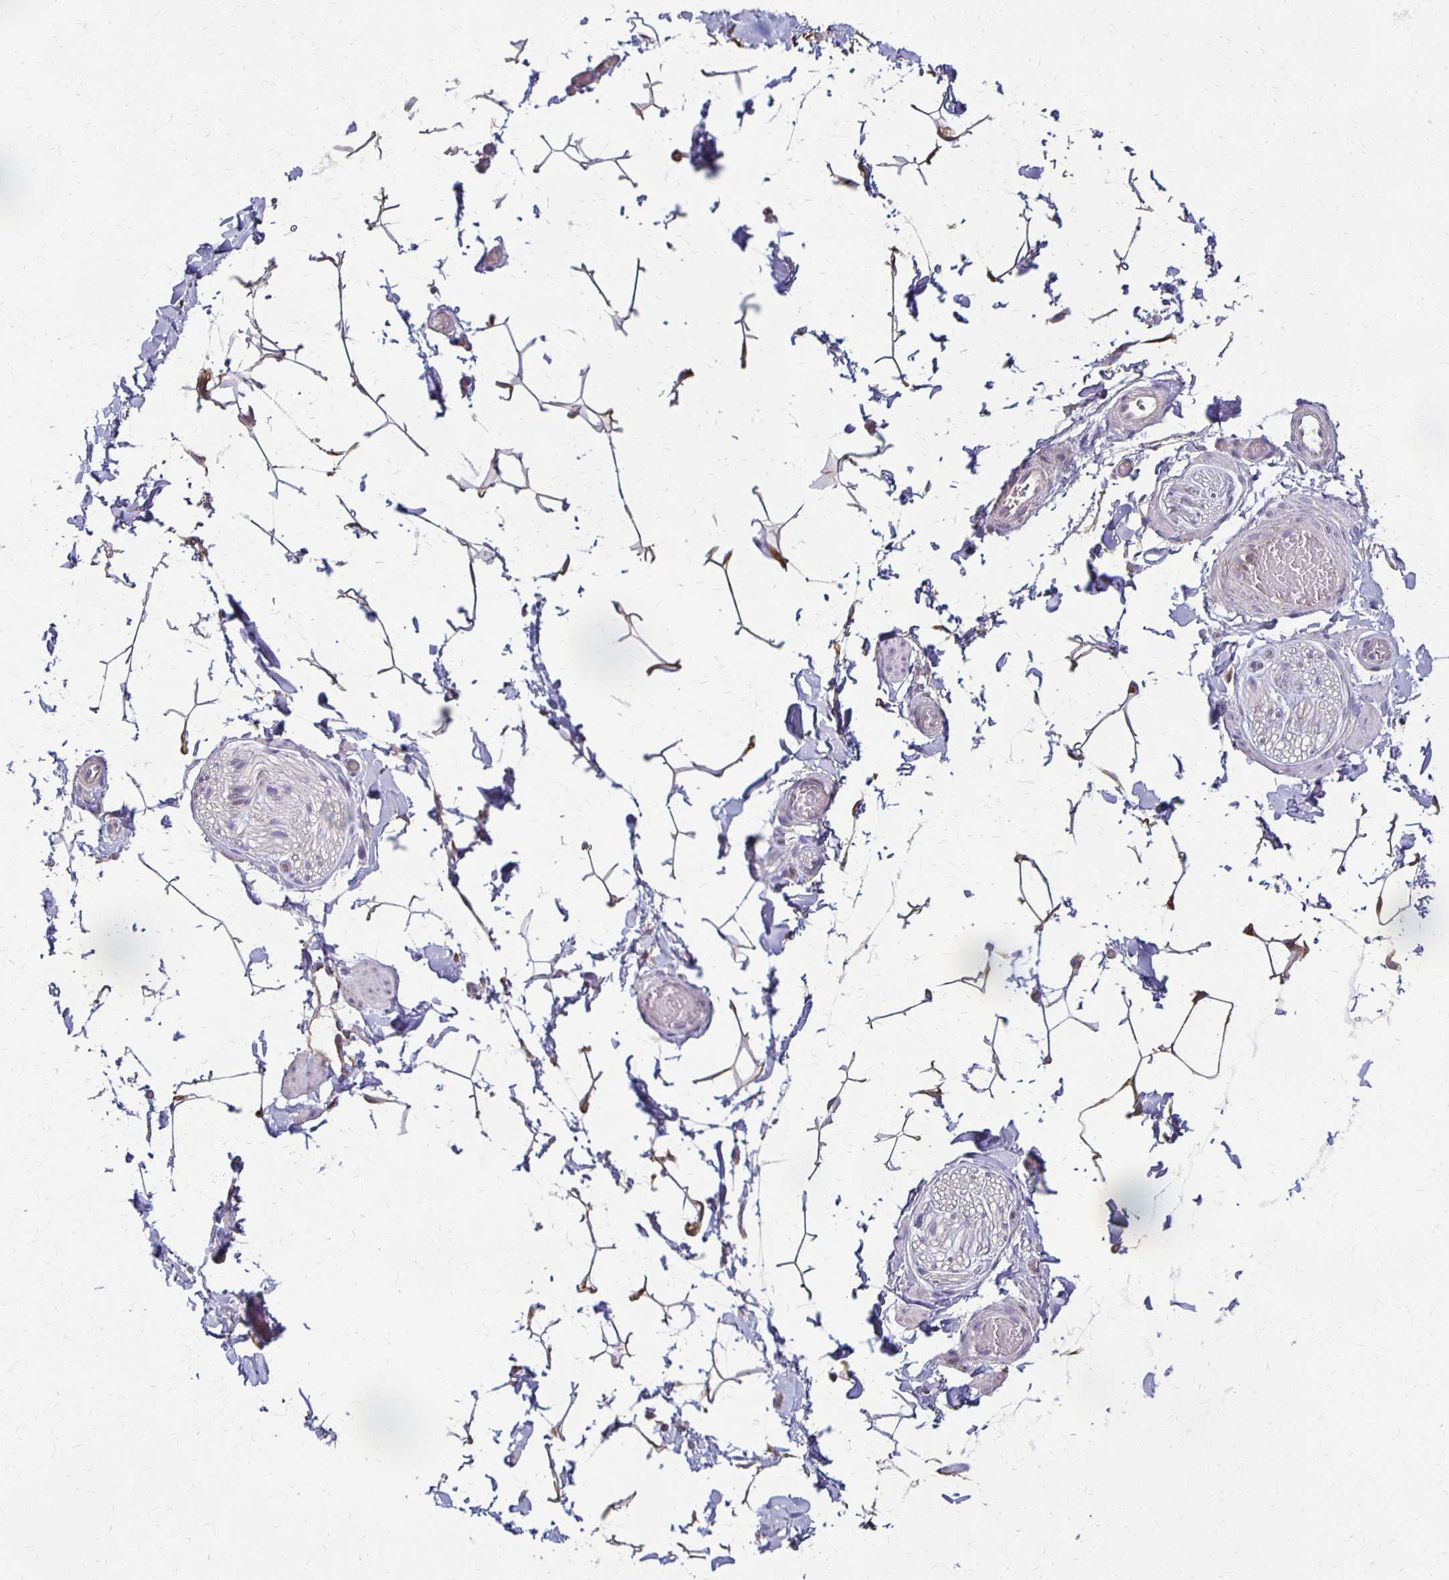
{"staining": {"intensity": "negative", "quantity": "none", "location": "none"}, "tissue": "adipose tissue", "cell_type": "Adipocytes", "image_type": "normal", "snomed": [{"axis": "morphology", "description": "Normal tissue, NOS"}, {"axis": "topography", "description": "Epididymis"}, {"axis": "topography", "description": "Peripheral nerve tissue"}], "caption": "The image demonstrates no significant staining in adipocytes of adipose tissue.", "gene": "GPX4", "patient": {"sex": "male", "age": 32}}